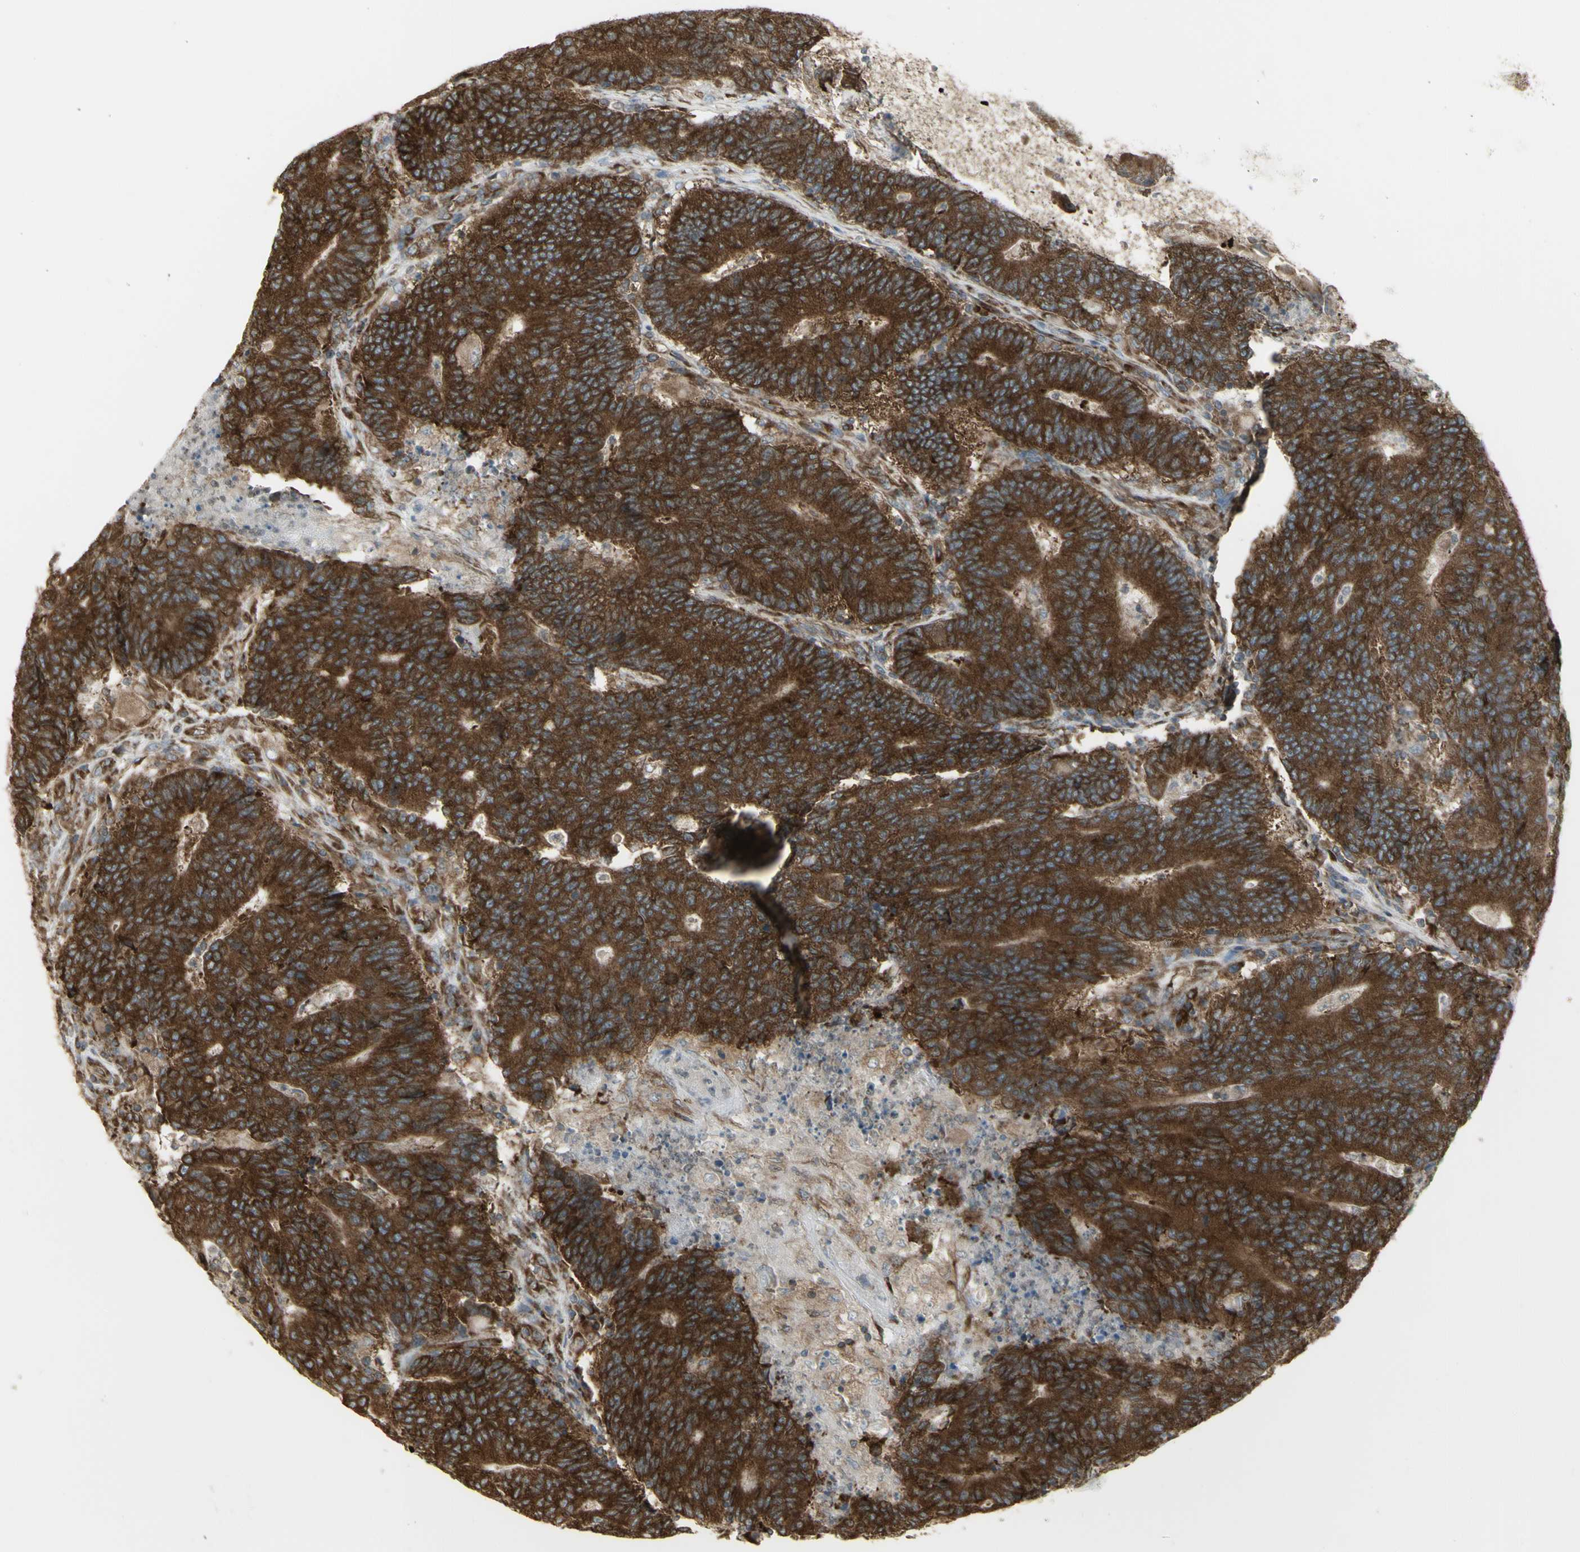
{"staining": {"intensity": "strong", "quantity": ">75%", "location": "cytoplasmic/membranous"}, "tissue": "colorectal cancer", "cell_type": "Tumor cells", "image_type": "cancer", "snomed": [{"axis": "morphology", "description": "Normal tissue, NOS"}, {"axis": "morphology", "description": "Adenocarcinoma, NOS"}, {"axis": "topography", "description": "Colon"}], "caption": "IHC (DAB) staining of human colorectal cancer (adenocarcinoma) exhibits strong cytoplasmic/membranous protein positivity in approximately >75% of tumor cells.", "gene": "FKBP3", "patient": {"sex": "female", "age": 75}}